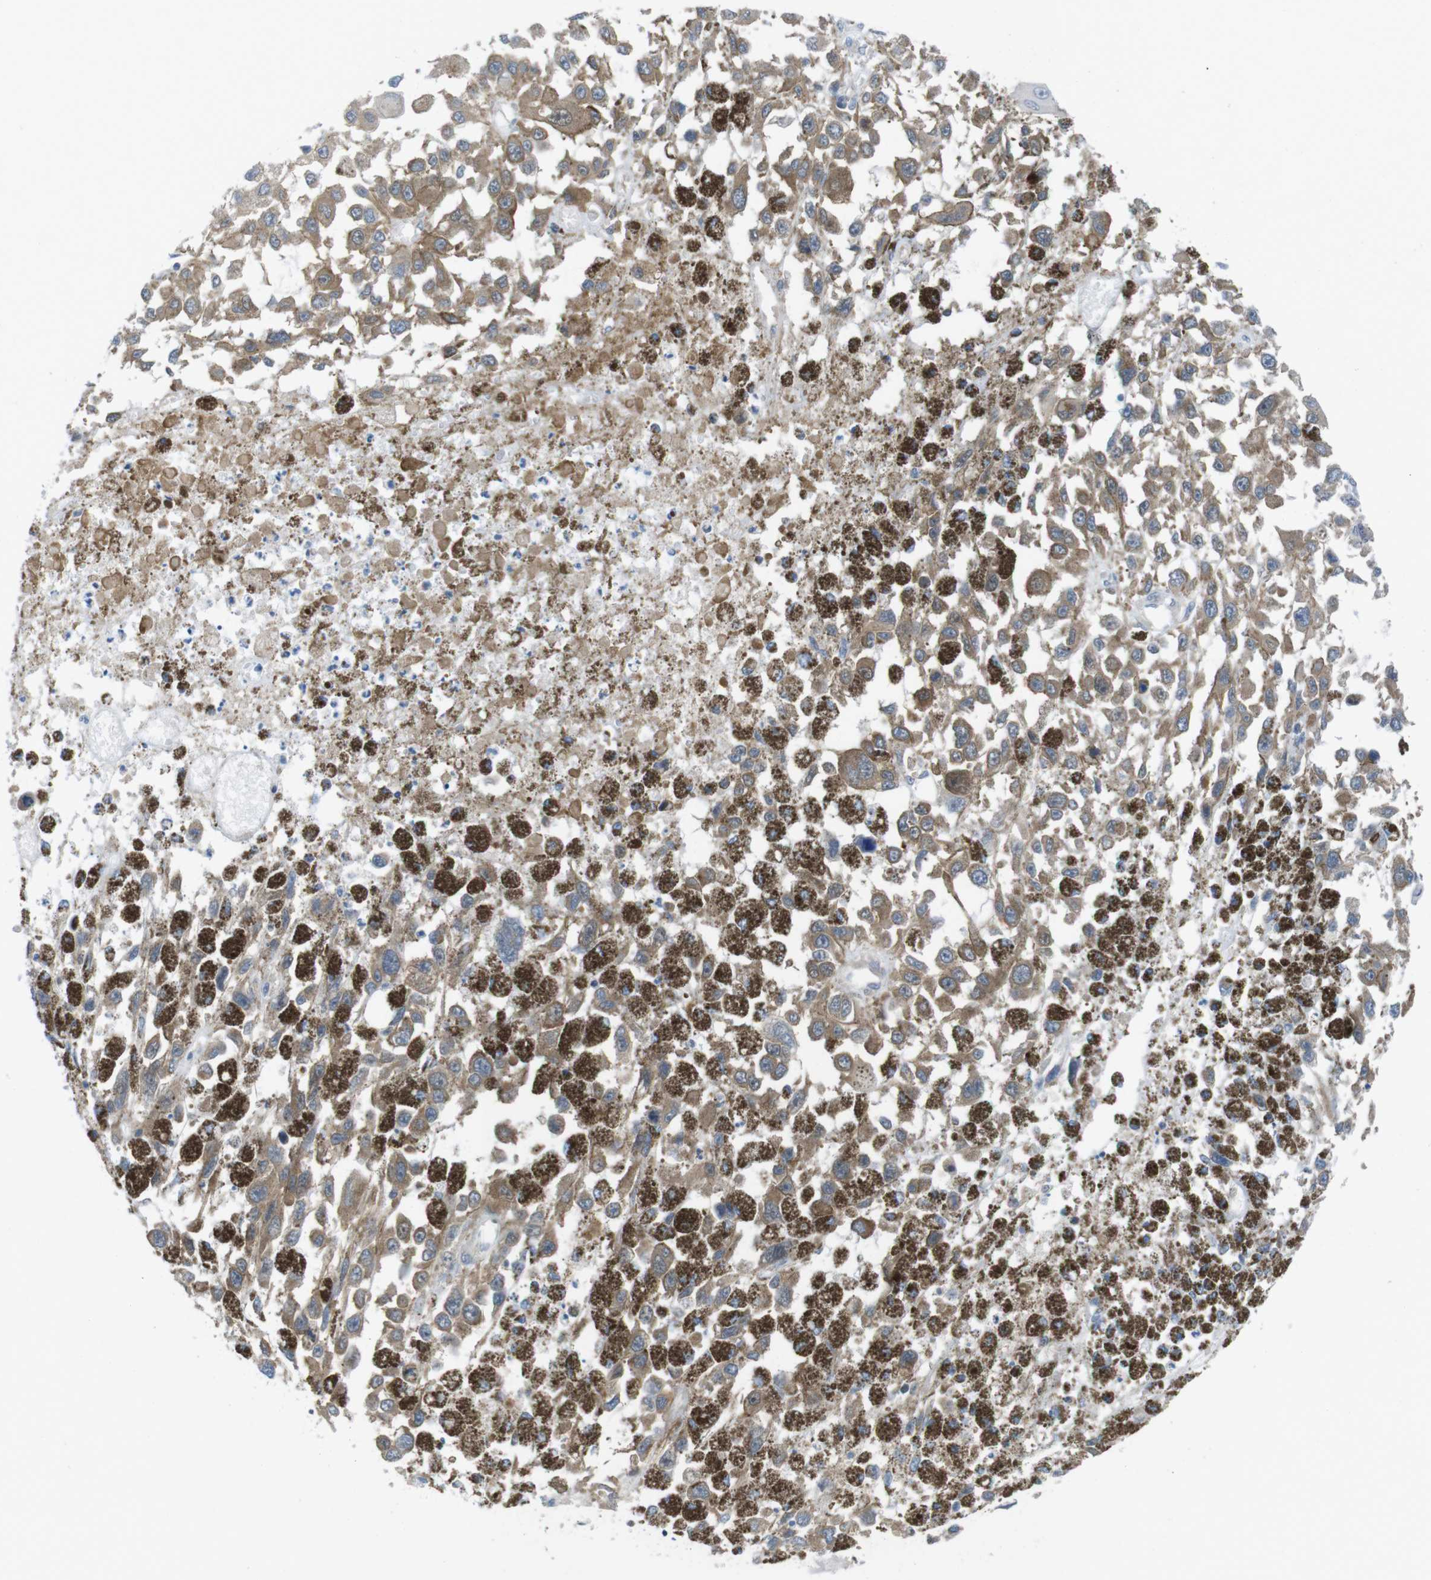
{"staining": {"intensity": "weak", "quantity": ">75%", "location": "cytoplasmic/membranous"}, "tissue": "melanoma", "cell_type": "Tumor cells", "image_type": "cancer", "snomed": [{"axis": "morphology", "description": "Malignant melanoma, Metastatic site"}, {"axis": "topography", "description": "Lymph node"}], "caption": "The histopathology image reveals a brown stain indicating the presence of a protein in the cytoplasmic/membranous of tumor cells in melanoma.", "gene": "MTHFD1", "patient": {"sex": "male", "age": 59}}